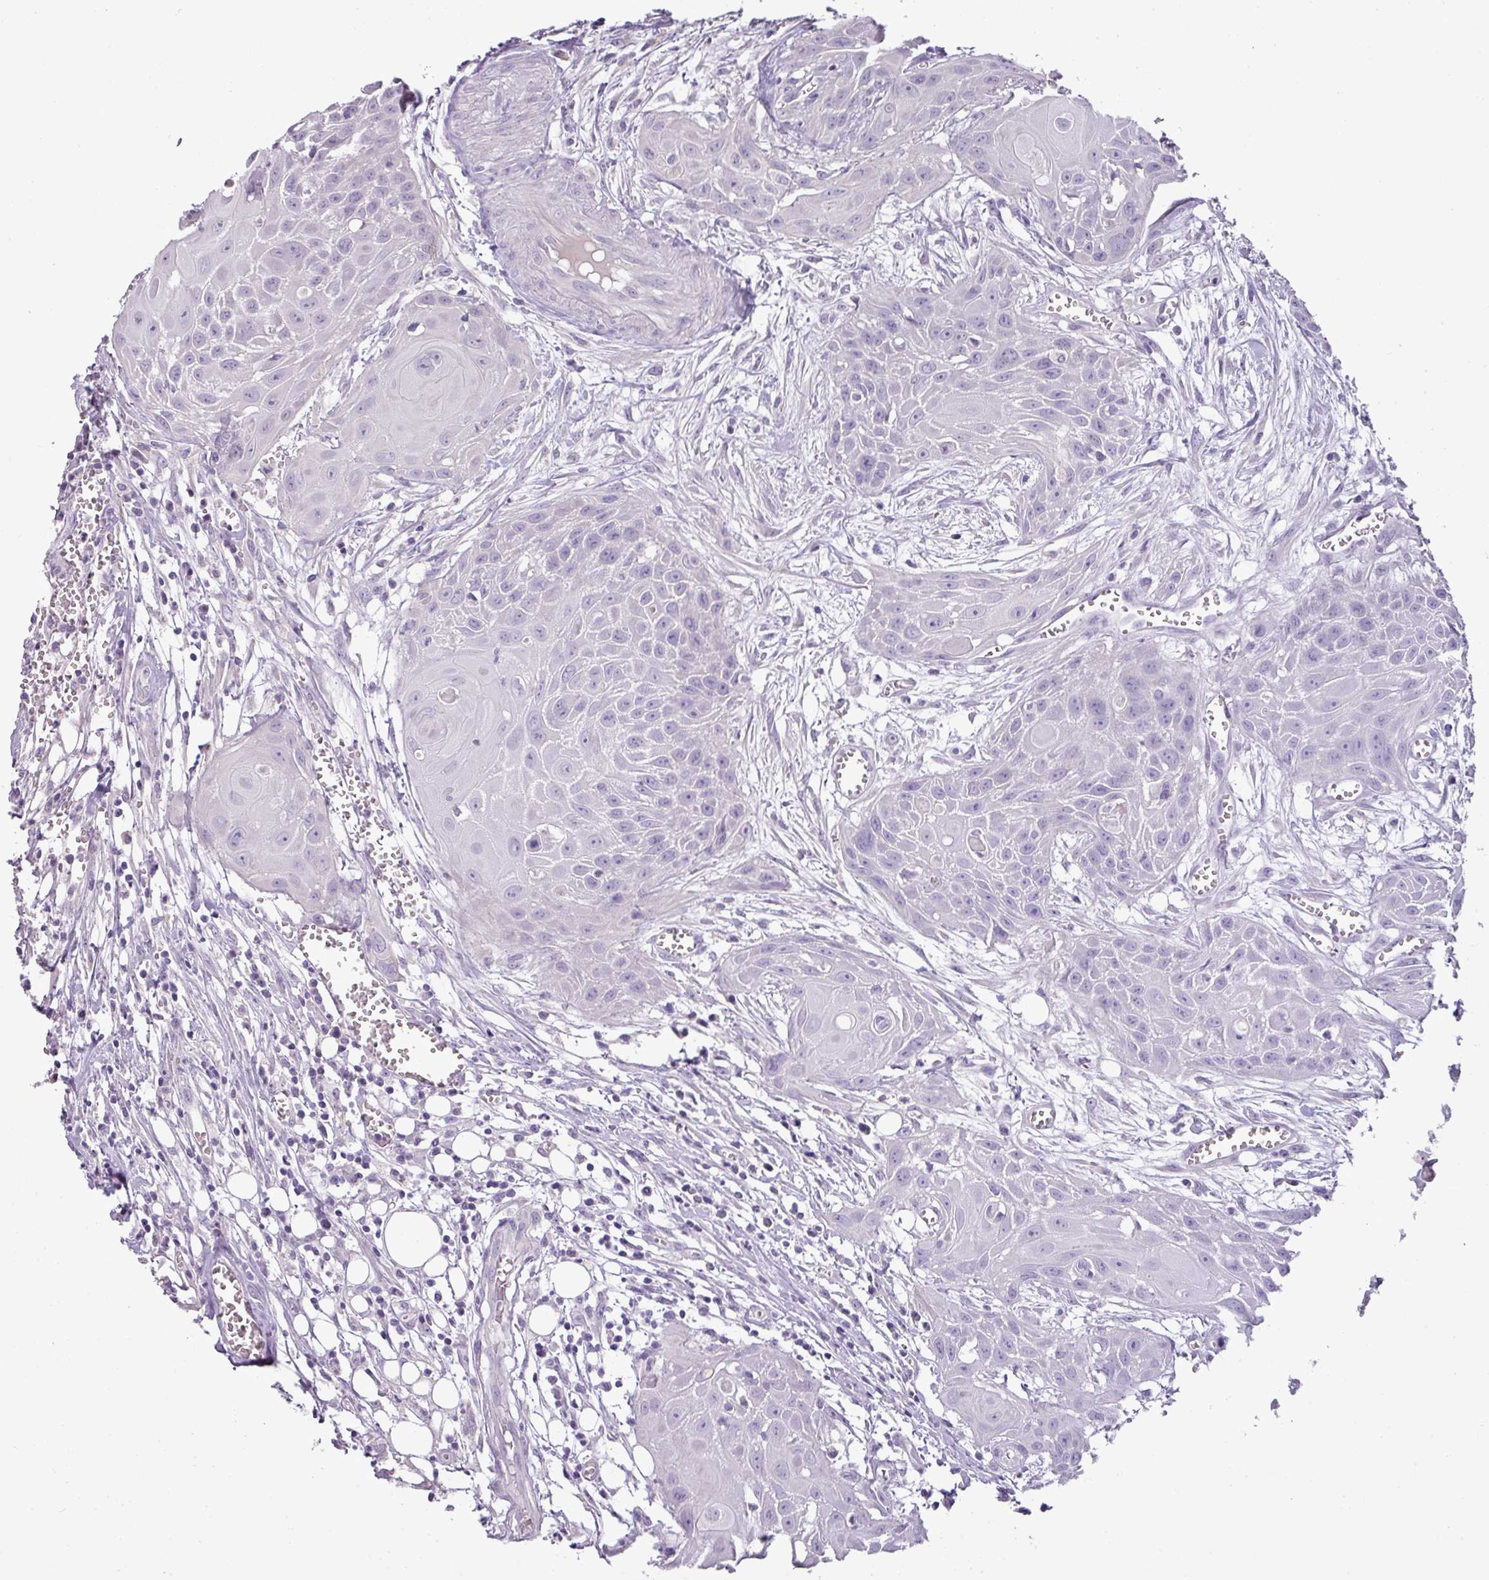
{"staining": {"intensity": "negative", "quantity": "none", "location": "none"}, "tissue": "head and neck cancer", "cell_type": "Tumor cells", "image_type": "cancer", "snomed": [{"axis": "morphology", "description": "Squamous cell carcinoma, NOS"}, {"axis": "topography", "description": "Lymph node"}, {"axis": "topography", "description": "Salivary gland"}, {"axis": "topography", "description": "Head-Neck"}], "caption": "This is an IHC histopathology image of human head and neck cancer. There is no staining in tumor cells.", "gene": "BRINP2", "patient": {"sex": "female", "age": 74}}